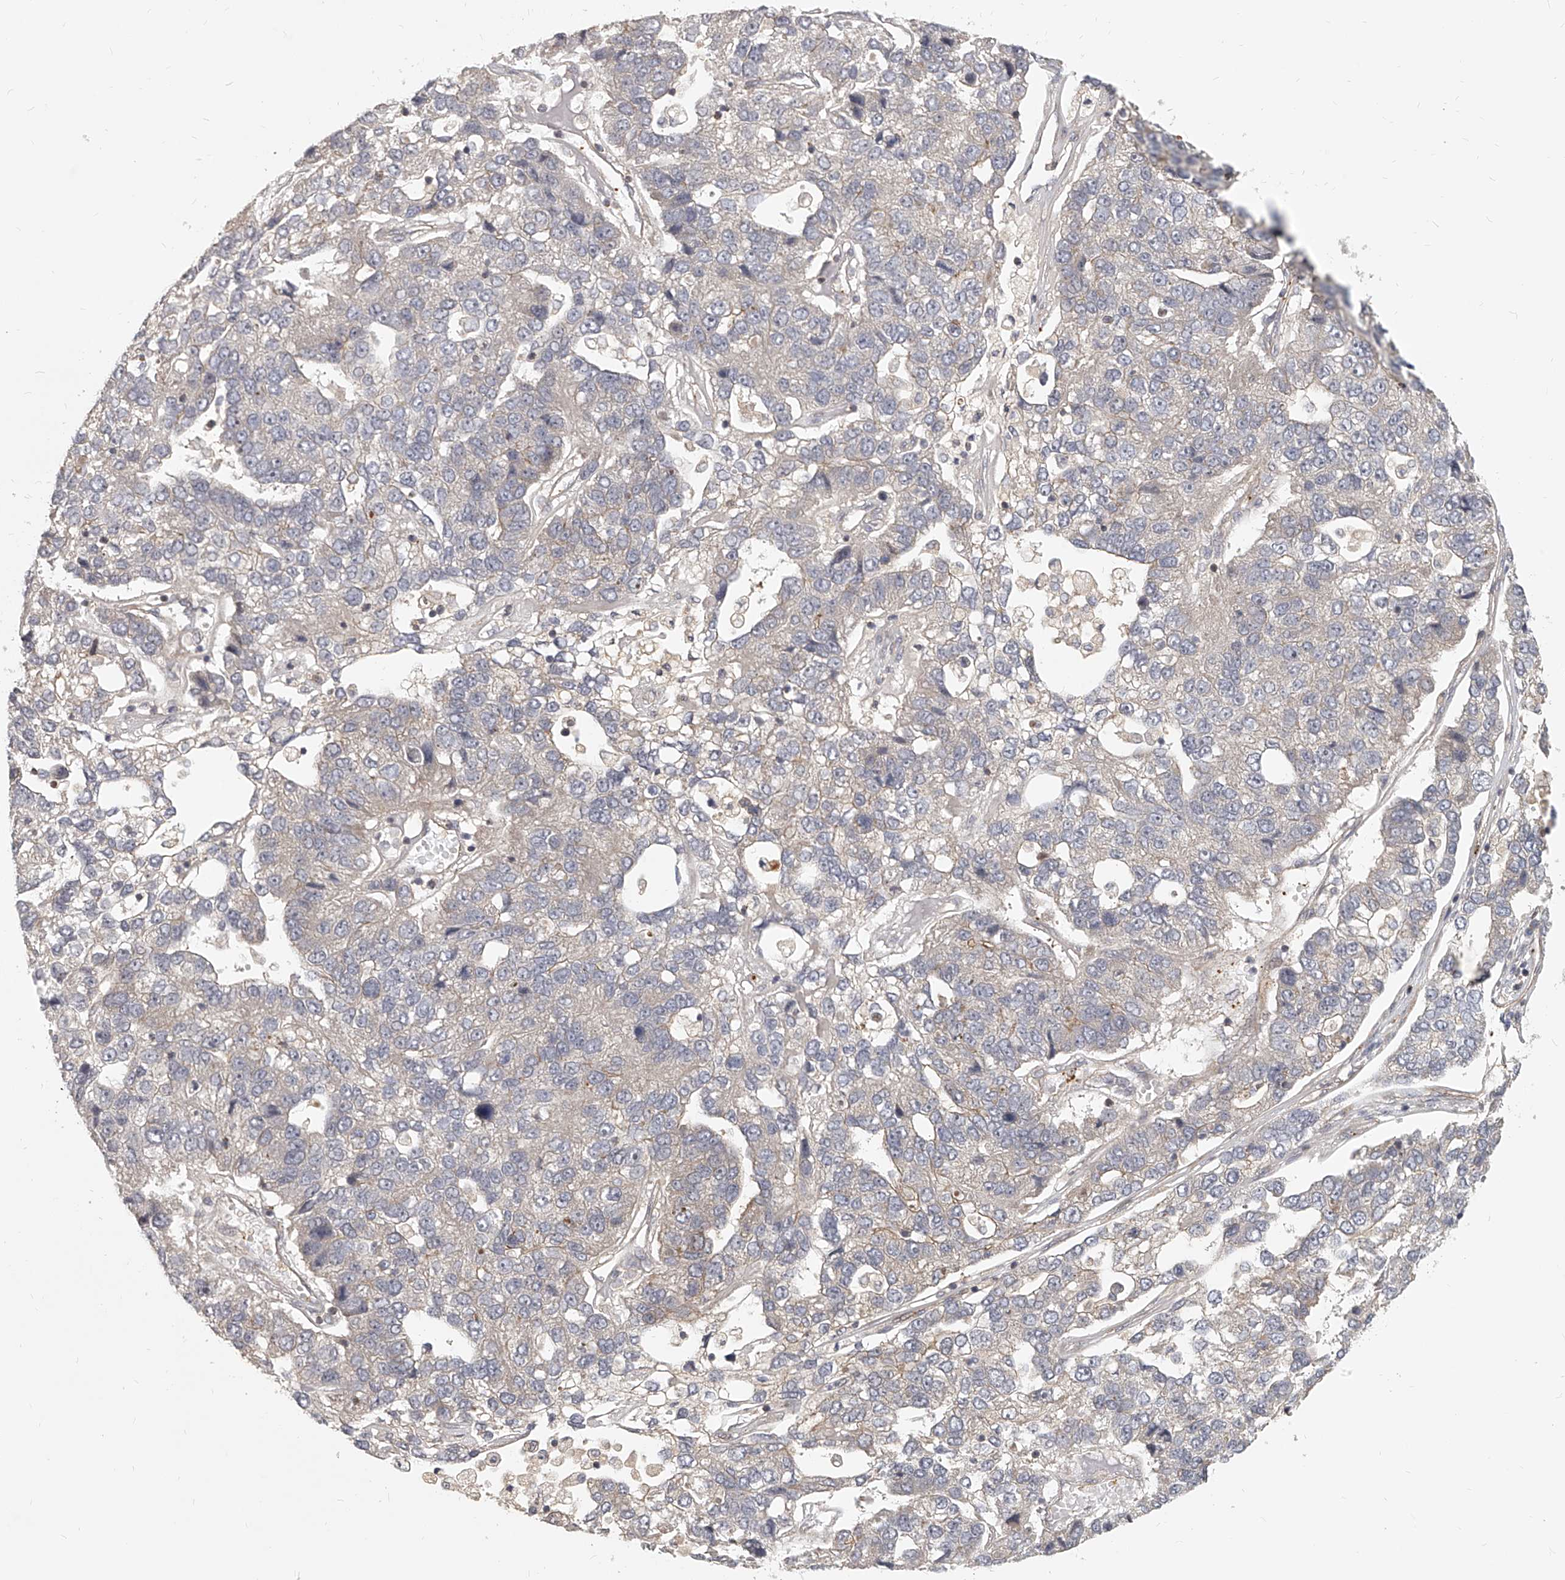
{"staining": {"intensity": "negative", "quantity": "none", "location": "none"}, "tissue": "pancreatic cancer", "cell_type": "Tumor cells", "image_type": "cancer", "snomed": [{"axis": "morphology", "description": "Adenocarcinoma, NOS"}, {"axis": "topography", "description": "Pancreas"}], "caption": "Pancreatic cancer stained for a protein using immunohistochemistry displays no expression tumor cells.", "gene": "SLC37A1", "patient": {"sex": "female", "age": 61}}